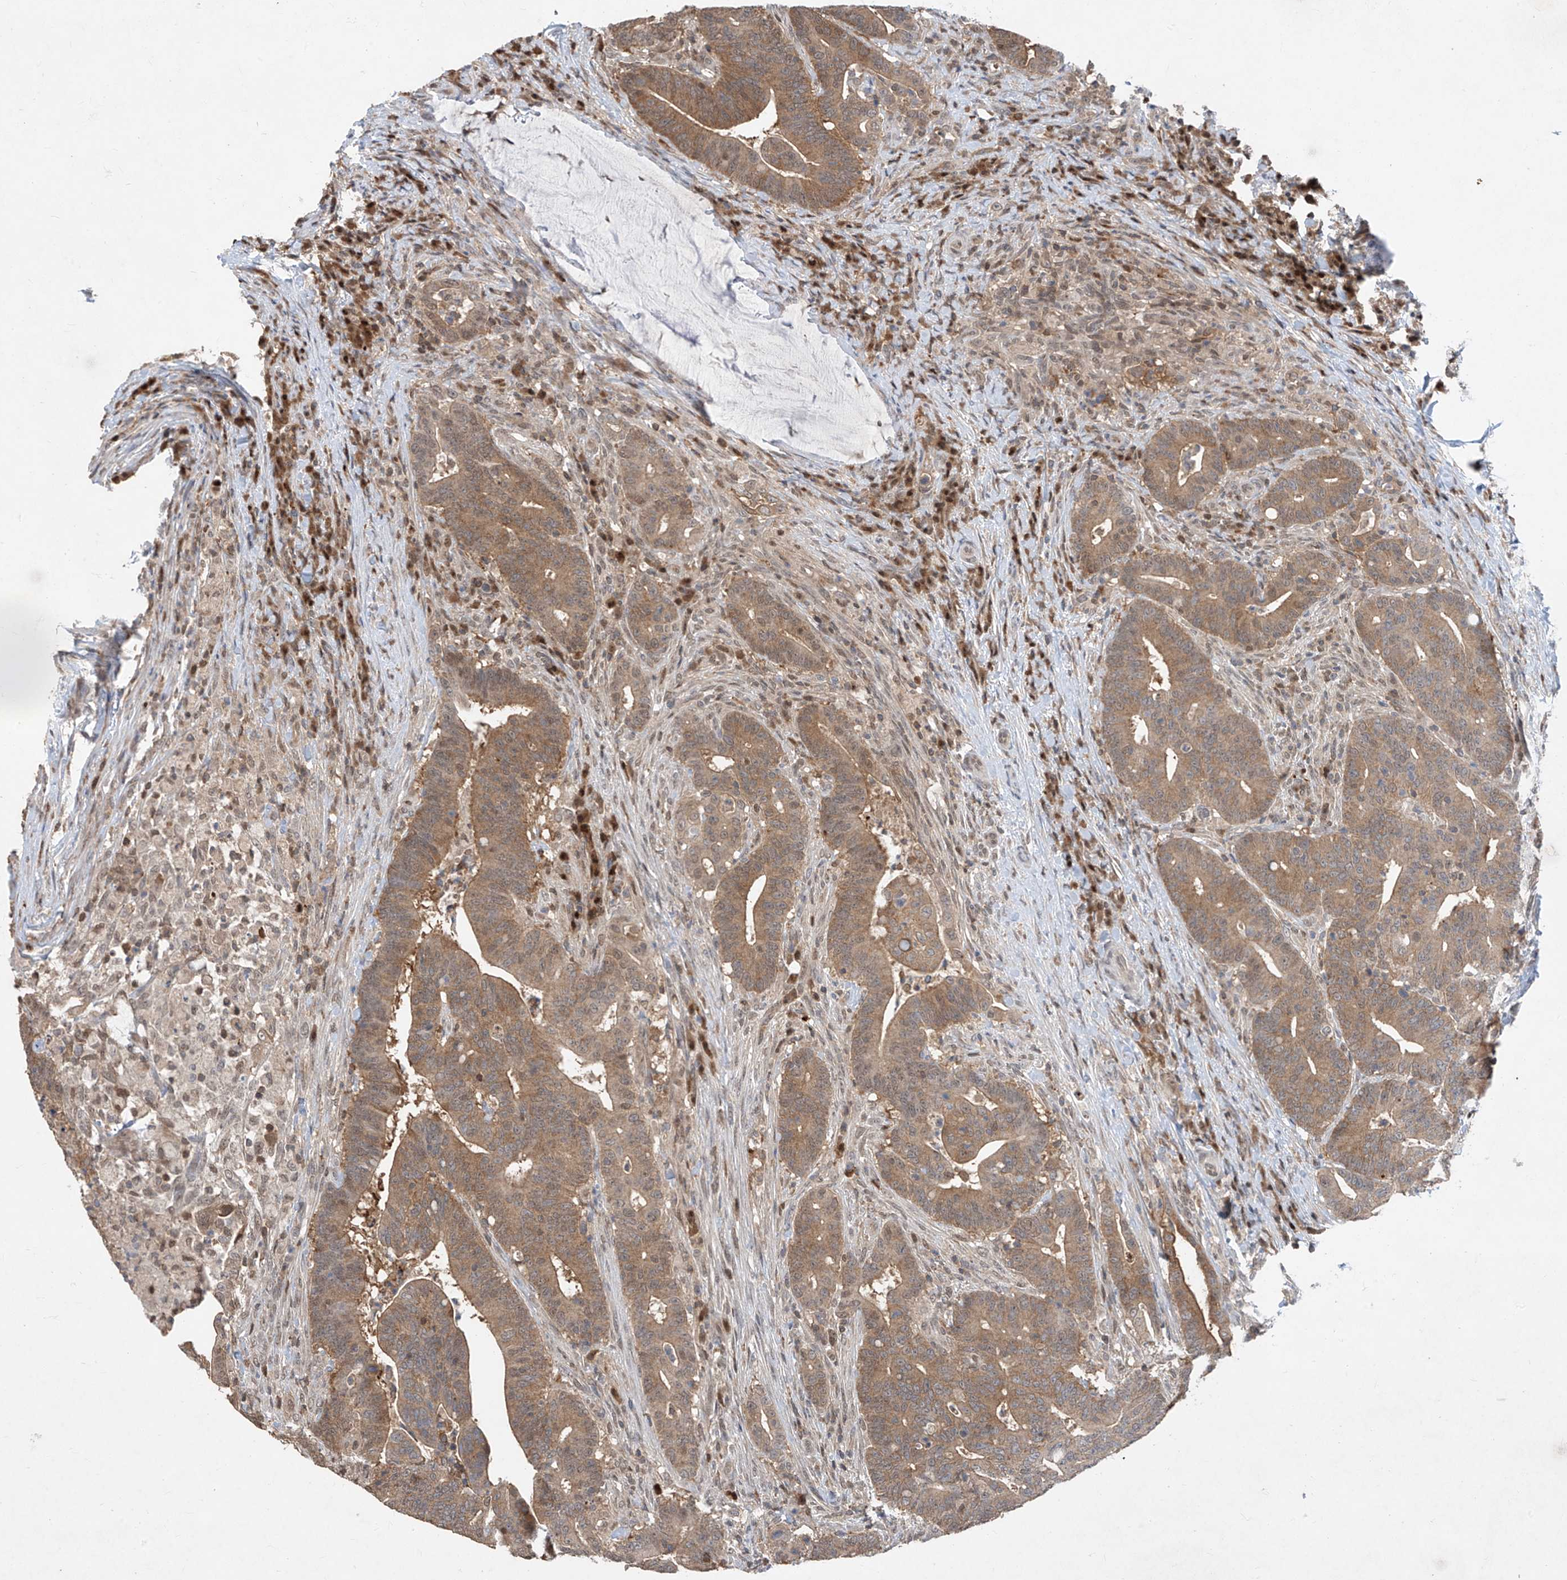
{"staining": {"intensity": "moderate", "quantity": "25%-75%", "location": "cytoplasmic/membranous"}, "tissue": "colorectal cancer", "cell_type": "Tumor cells", "image_type": "cancer", "snomed": [{"axis": "morphology", "description": "Adenocarcinoma, NOS"}, {"axis": "topography", "description": "Colon"}], "caption": "Protein staining by IHC reveals moderate cytoplasmic/membranous positivity in about 25%-75% of tumor cells in adenocarcinoma (colorectal).", "gene": "ZNF358", "patient": {"sex": "female", "age": 66}}